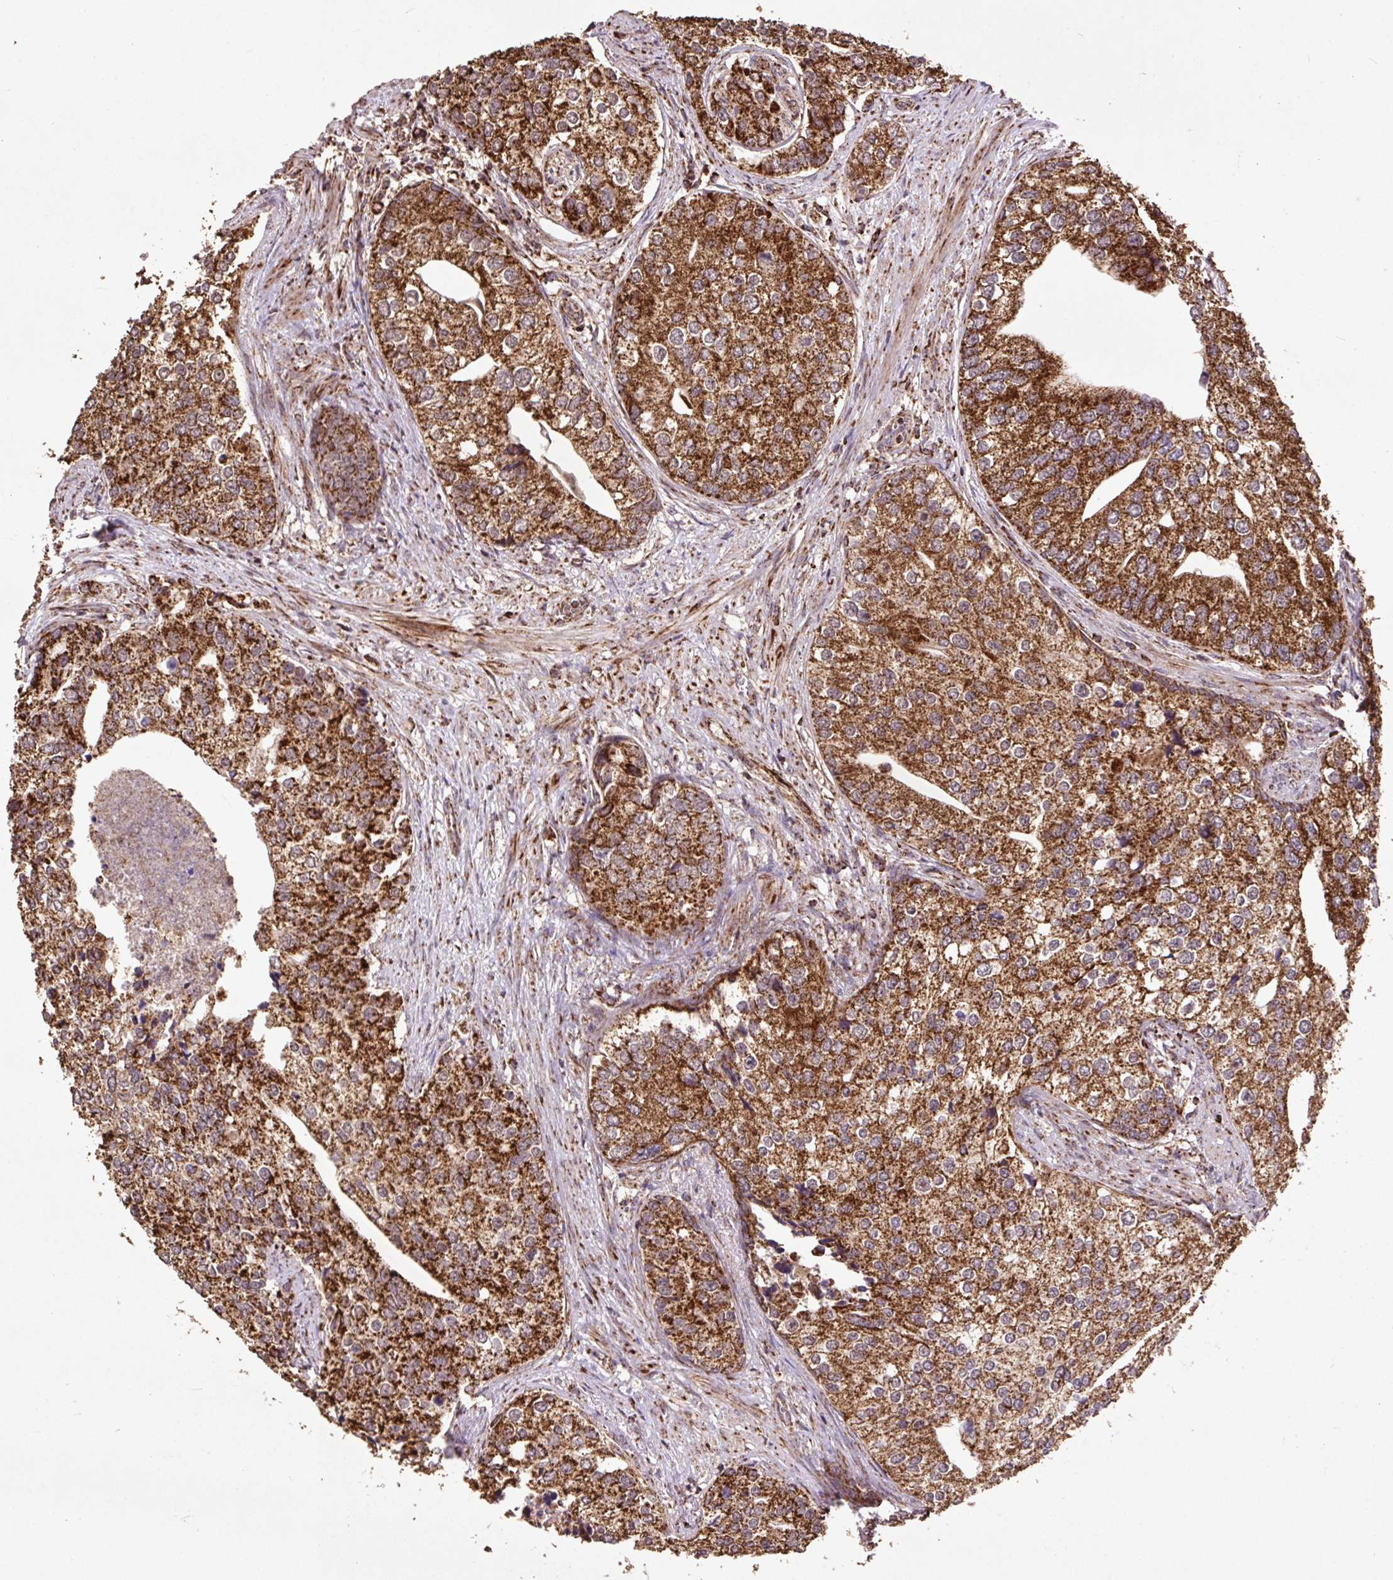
{"staining": {"intensity": "strong", "quantity": ">75%", "location": "cytoplasmic/membranous"}, "tissue": "prostate cancer", "cell_type": "Tumor cells", "image_type": "cancer", "snomed": [{"axis": "morphology", "description": "Adenocarcinoma, High grade"}, {"axis": "topography", "description": "Prostate"}], "caption": "There is high levels of strong cytoplasmic/membranous staining in tumor cells of prostate cancer, as demonstrated by immunohistochemical staining (brown color).", "gene": "ATP5F1A", "patient": {"sex": "male", "age": 62}}